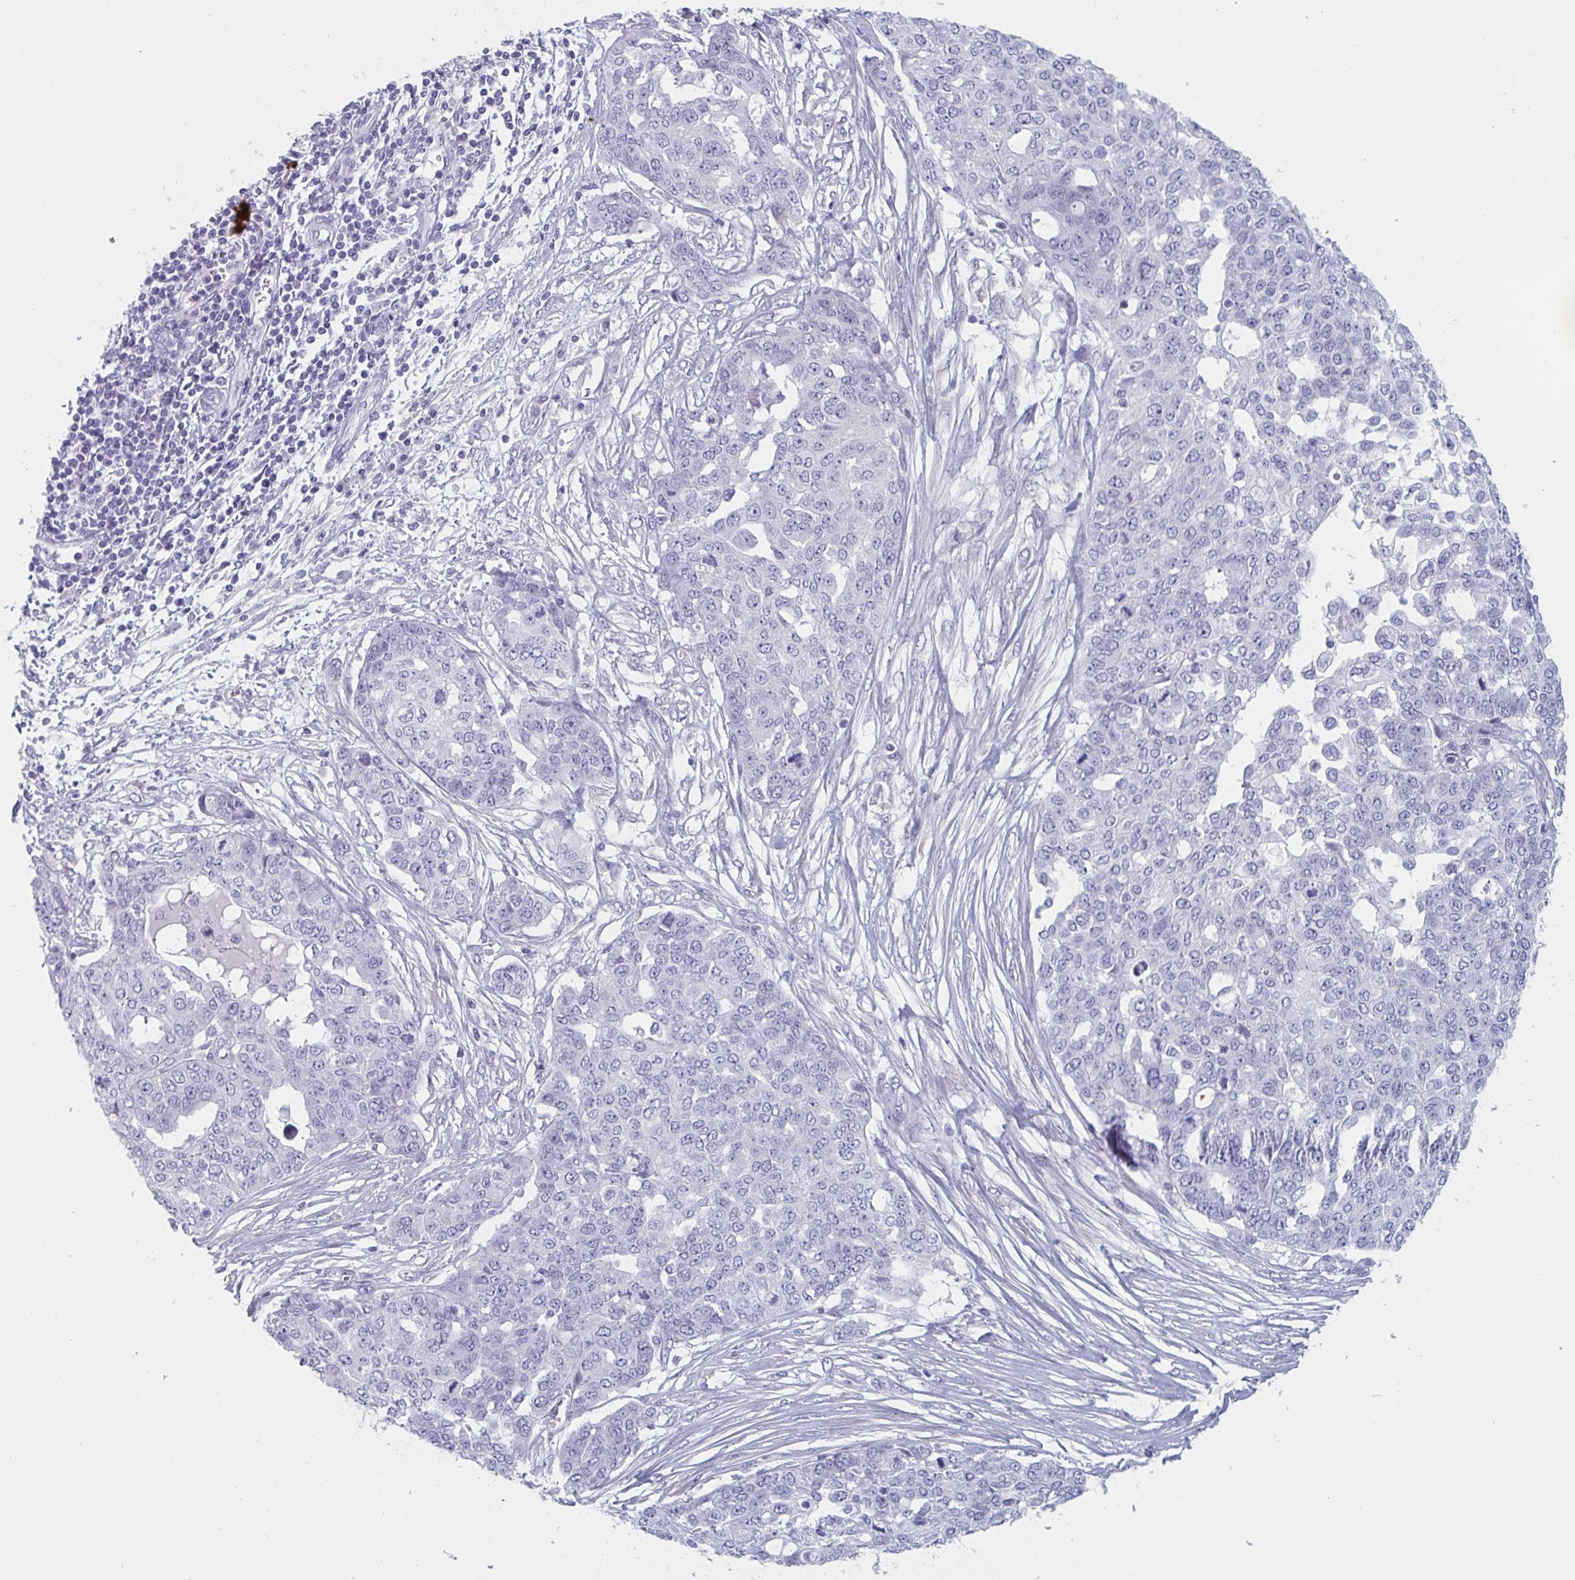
{"staining": {"intensity": "negative", "quantity": "none", "location": "none"}, "tissue": "ovarian cancer", "cell_type": "Tumor cells", "image_type": "cancer", "snomed": [{"axis": "morphology", "description": "Cystadenocarcinoma, serous, NOS"}, {"axis": "topography", "description": "Soft tissue"}, {"axis": "topography", "description": "Ovary"}], "caption": "IHC image of ovarian cancer (serous cystadenocarcinoma) stained for a protein (brown), which shows no staining in tumor cells. (Brightfield microscopy of DAB (3,3'-diaminobenzidine) immunohistochemistry at high magnification).", "gene": "HSD11B2", "patient": {"sex": "female", "age": 57}}